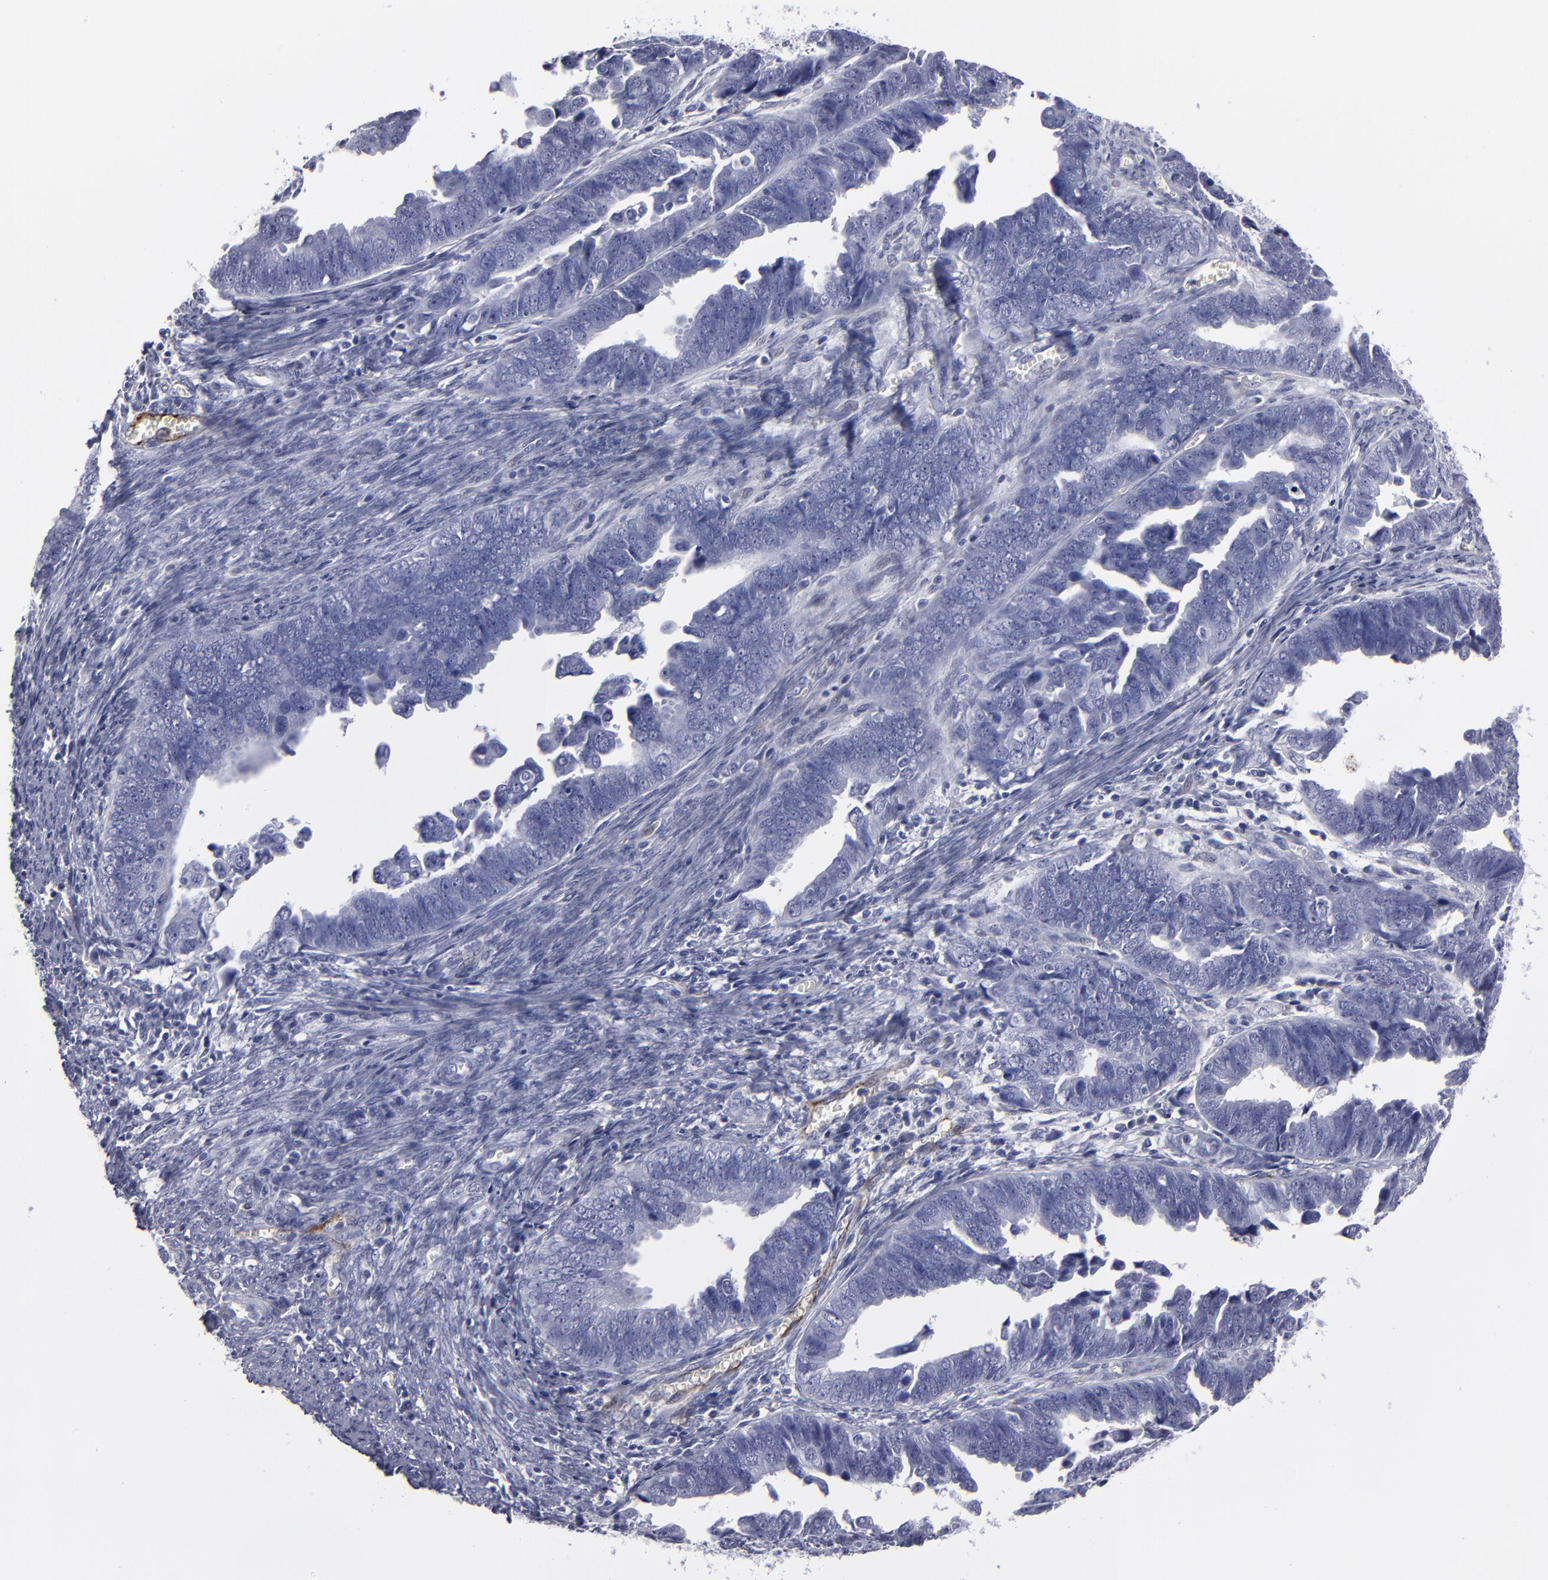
{"staining": {"intensity": "negative", "quantity": "none", "location": "none"}, "tissue": "endometrial cancer", "cell_type": "Tumor cells", "image_type": "cancer", "snomed": [{"axis": "morphology", "description": "Adenocarcinoma, NOS"}, {"axis": "topography", "description": "Endometrium"}], "caption": "Immunohistochemistry (IHC) image of neoplastic tissue: adenocarcinoma (endometrial) stained with DAB (3,3'-diaminobenzidine) displays no significant protein positivity in tumor cells. (DAB (3,3'-diaminobenzidine) immunohistochemistry with hematoxylin counter stain).", "gene": "CADM3", "patient": {"sex": "female", "age": 75}}